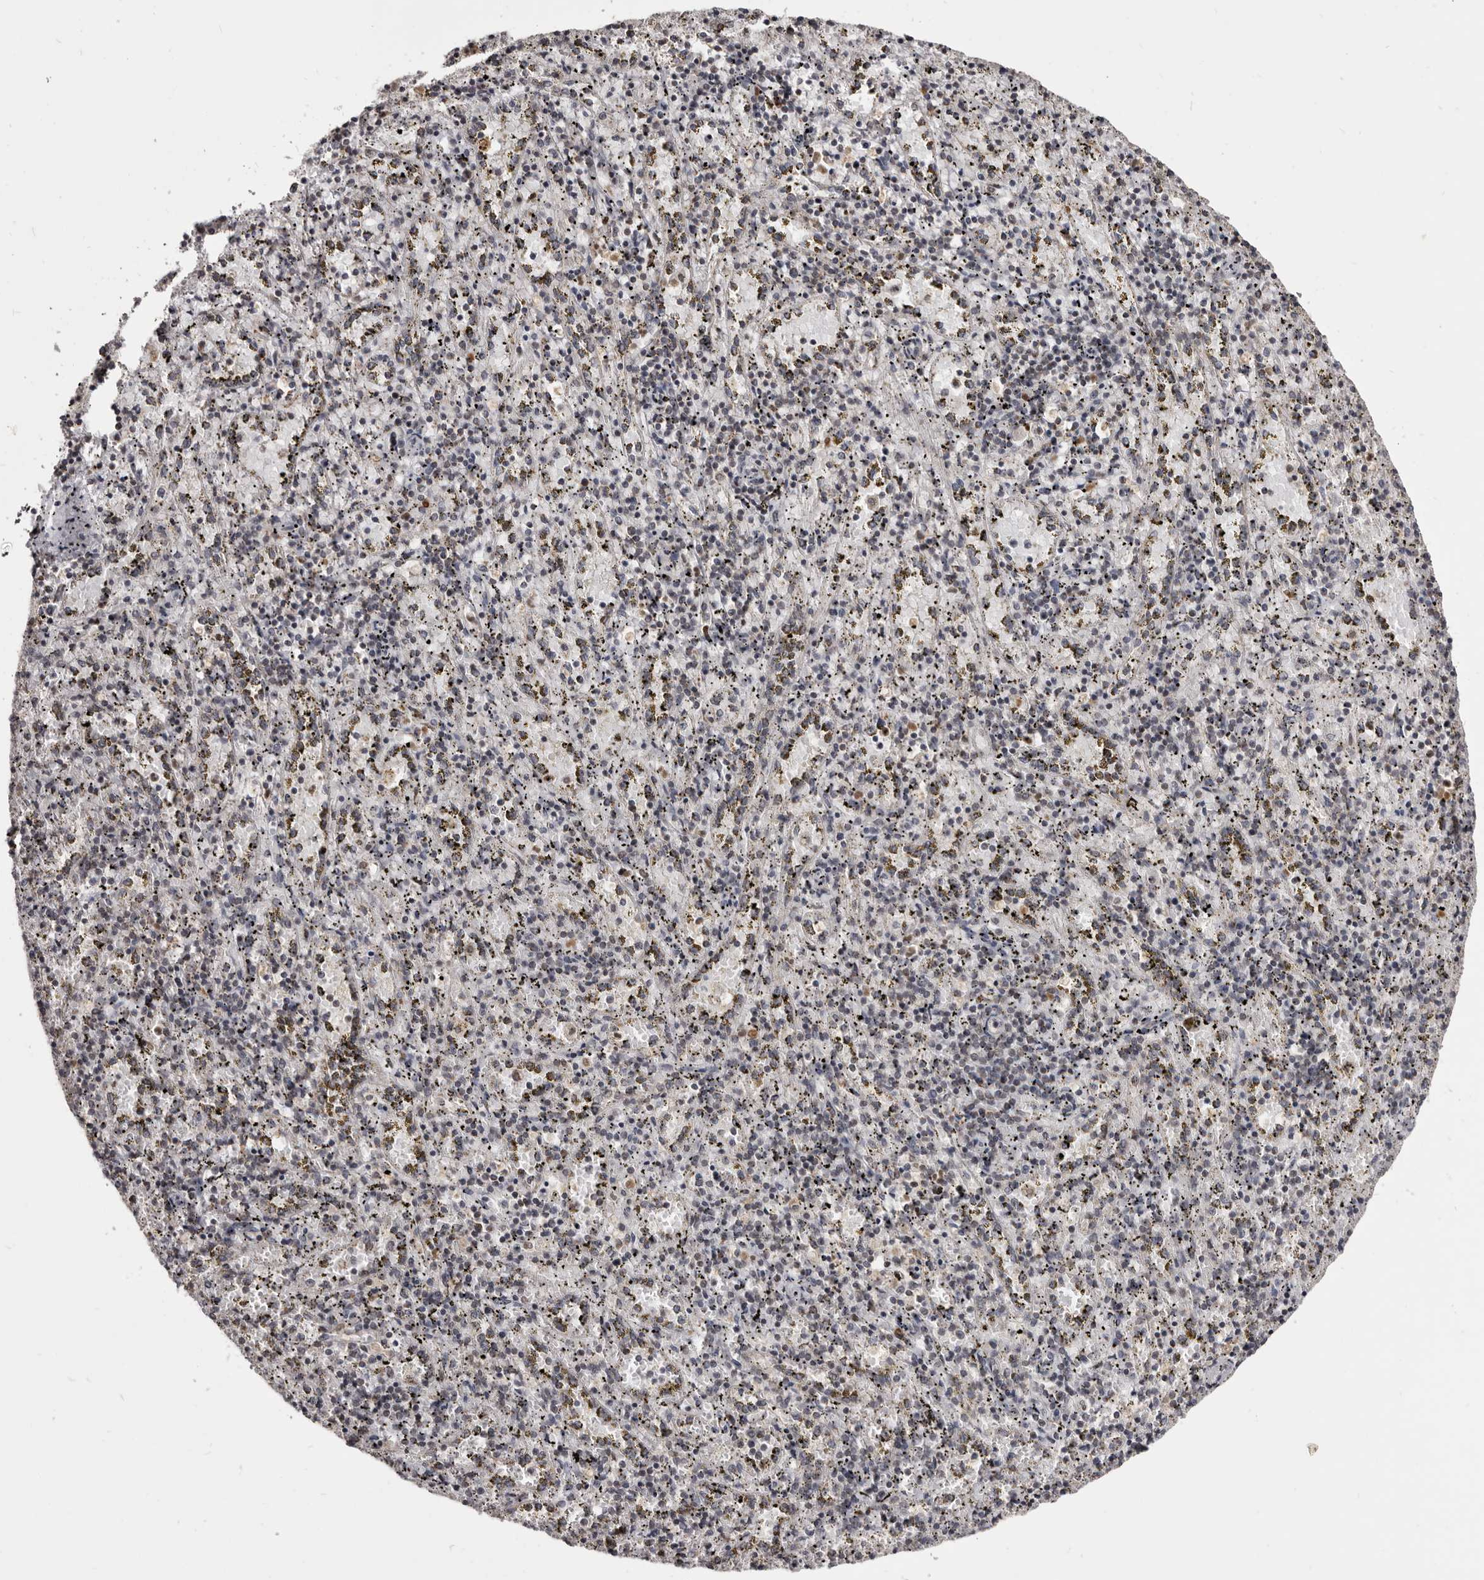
{"staining": {"intensity": "moderate", "quantity": "<25%", "location": "nuclear"}, "tissue": "spleen", "cell_type": "Cells in red pulp", "image_type": "normal", "snomed": [{"axis": "morphology", "description": "Normal tissue, NOS"}, {"axis": "topography", "description": "Spleen"}], "caption": "This photomicrograph reveals IHC staining of unremarkable spleen, with low moderate nuclear expression in approximately <25% of cells in red pulp.", "gene": "THUMPD1", "patient": {"sex": "male", "age": 11}}